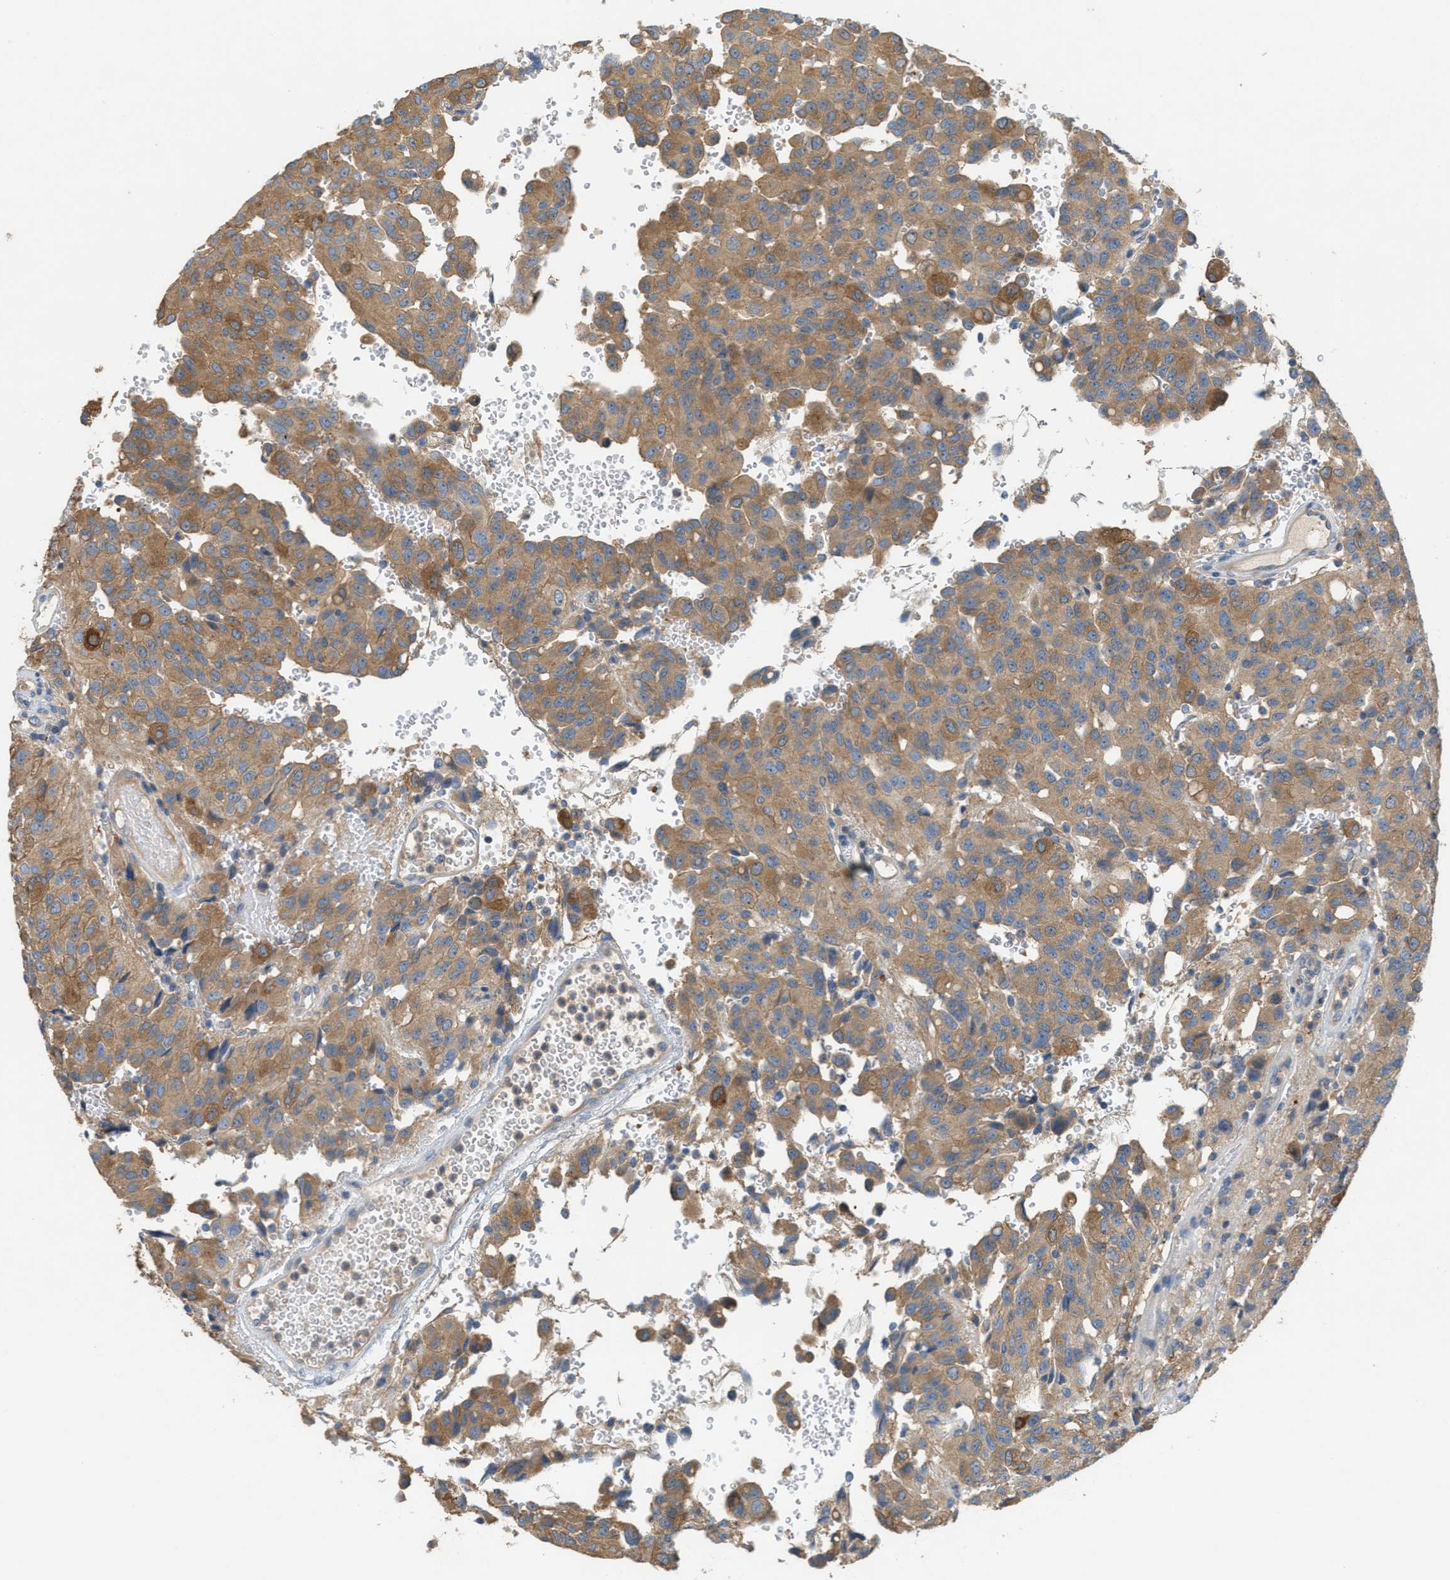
{"staining": {"intensity": "moderate", "quantity": ">75%", "location": "cytoplasmic/membranous"}, "tissue": "glioma", "cell_type": "Tumor cells", "image_type": "cancer", "snomed": [{"axis": "morphology", "description": "Glioma, malignant, High grade"}, {"axis": "topography", "description": "Brain"}], "caption": "IHC of glioma reveals medium levels of moderate cytoplasmic/membranous expression in about >75% of tumor cells.", "gene": "UBA5", "patient": {"sex": "male", "age": 32}}